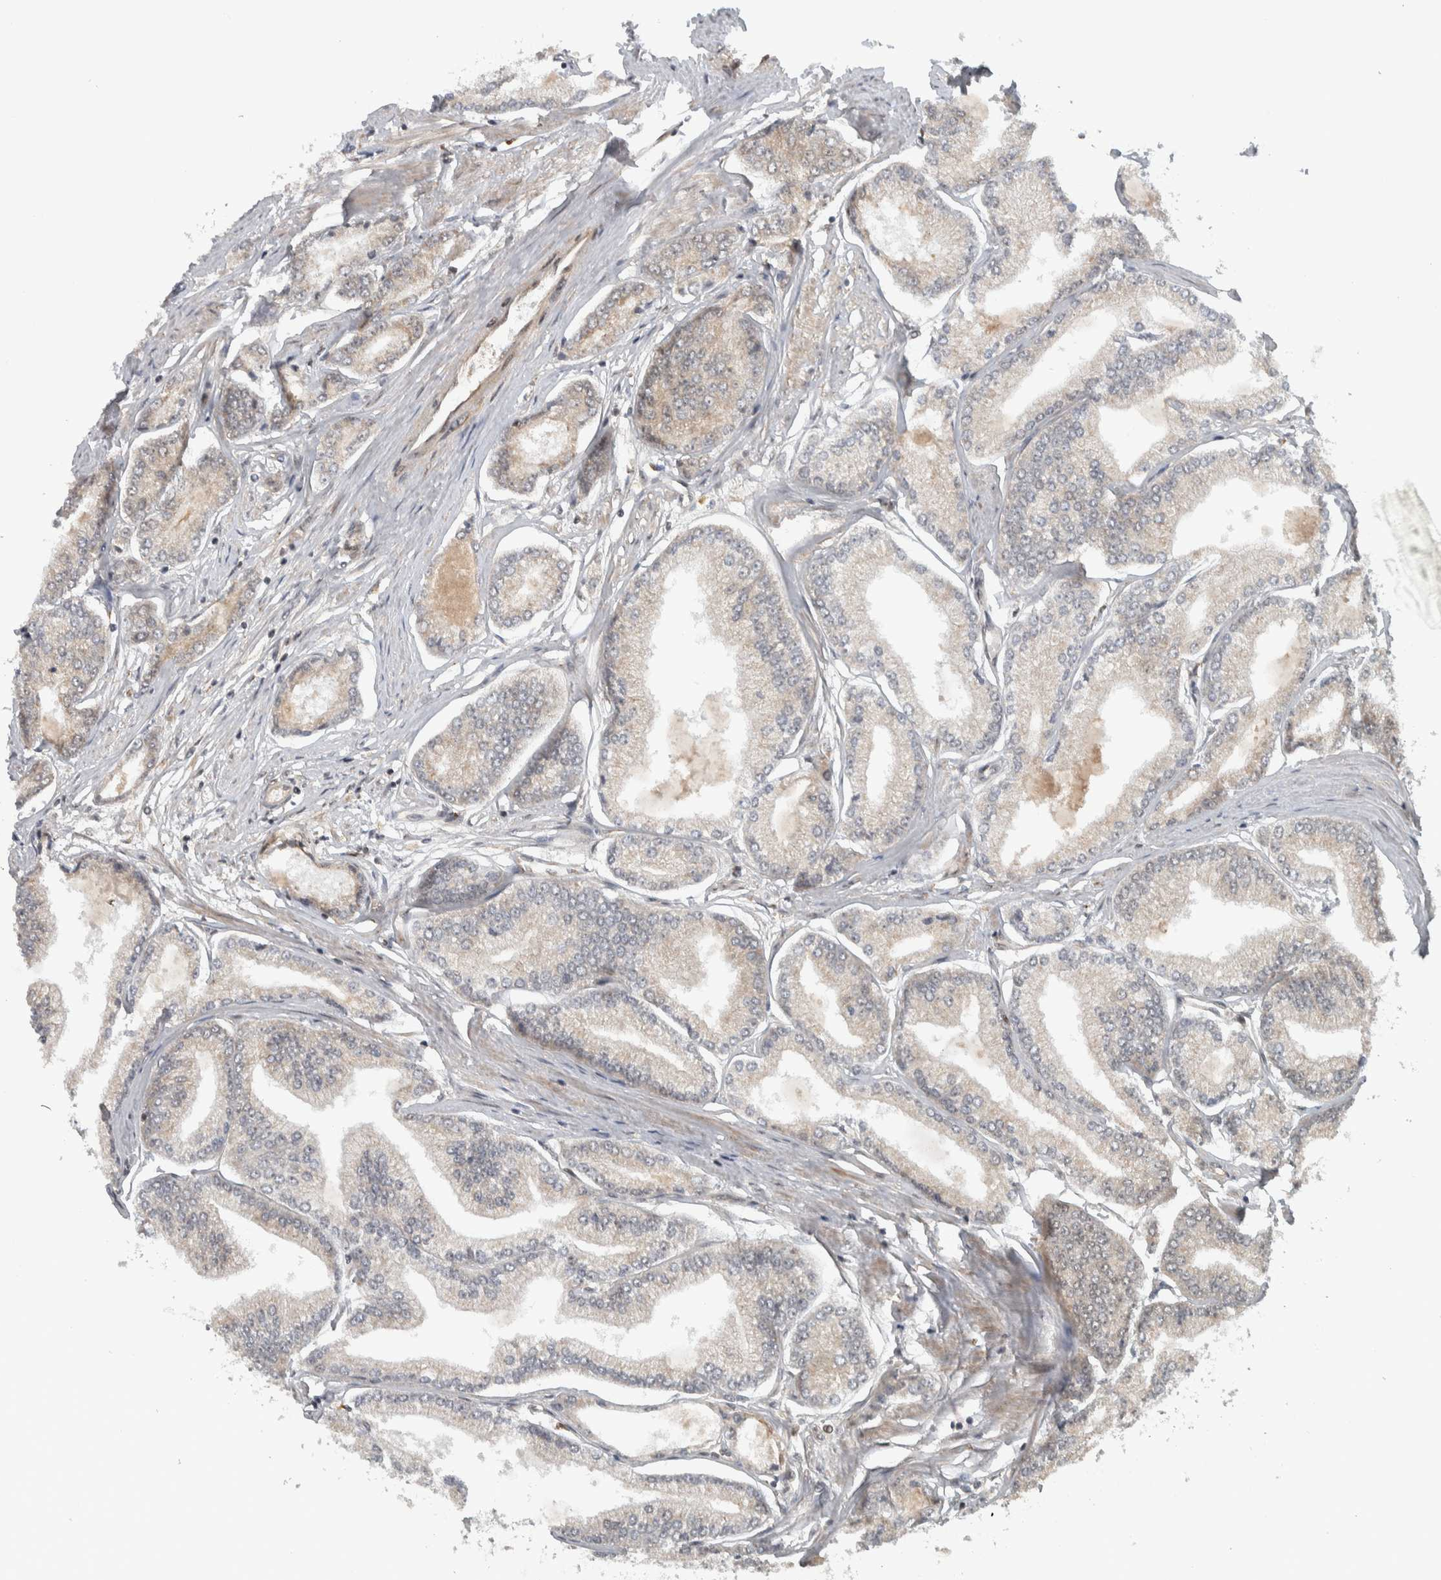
{"staining": {"intensity": "negative", "quantity": "none", "location": "none"}, "tissue": "prostate cancer", "cell_type": "Tumor cells", "image_type": "cancer", "snomed": [{"axis": "morphology", "description": "Adenocarcinoma, Low grade"}, {"axis": "topography", "description": "Prostate"}], "caption": "There is no significant expression in tumor cells of prostate low-grade adenocarcinoma.", "gene": "RPS6KA4", "patient": {"sex": "male", "age": 52}}